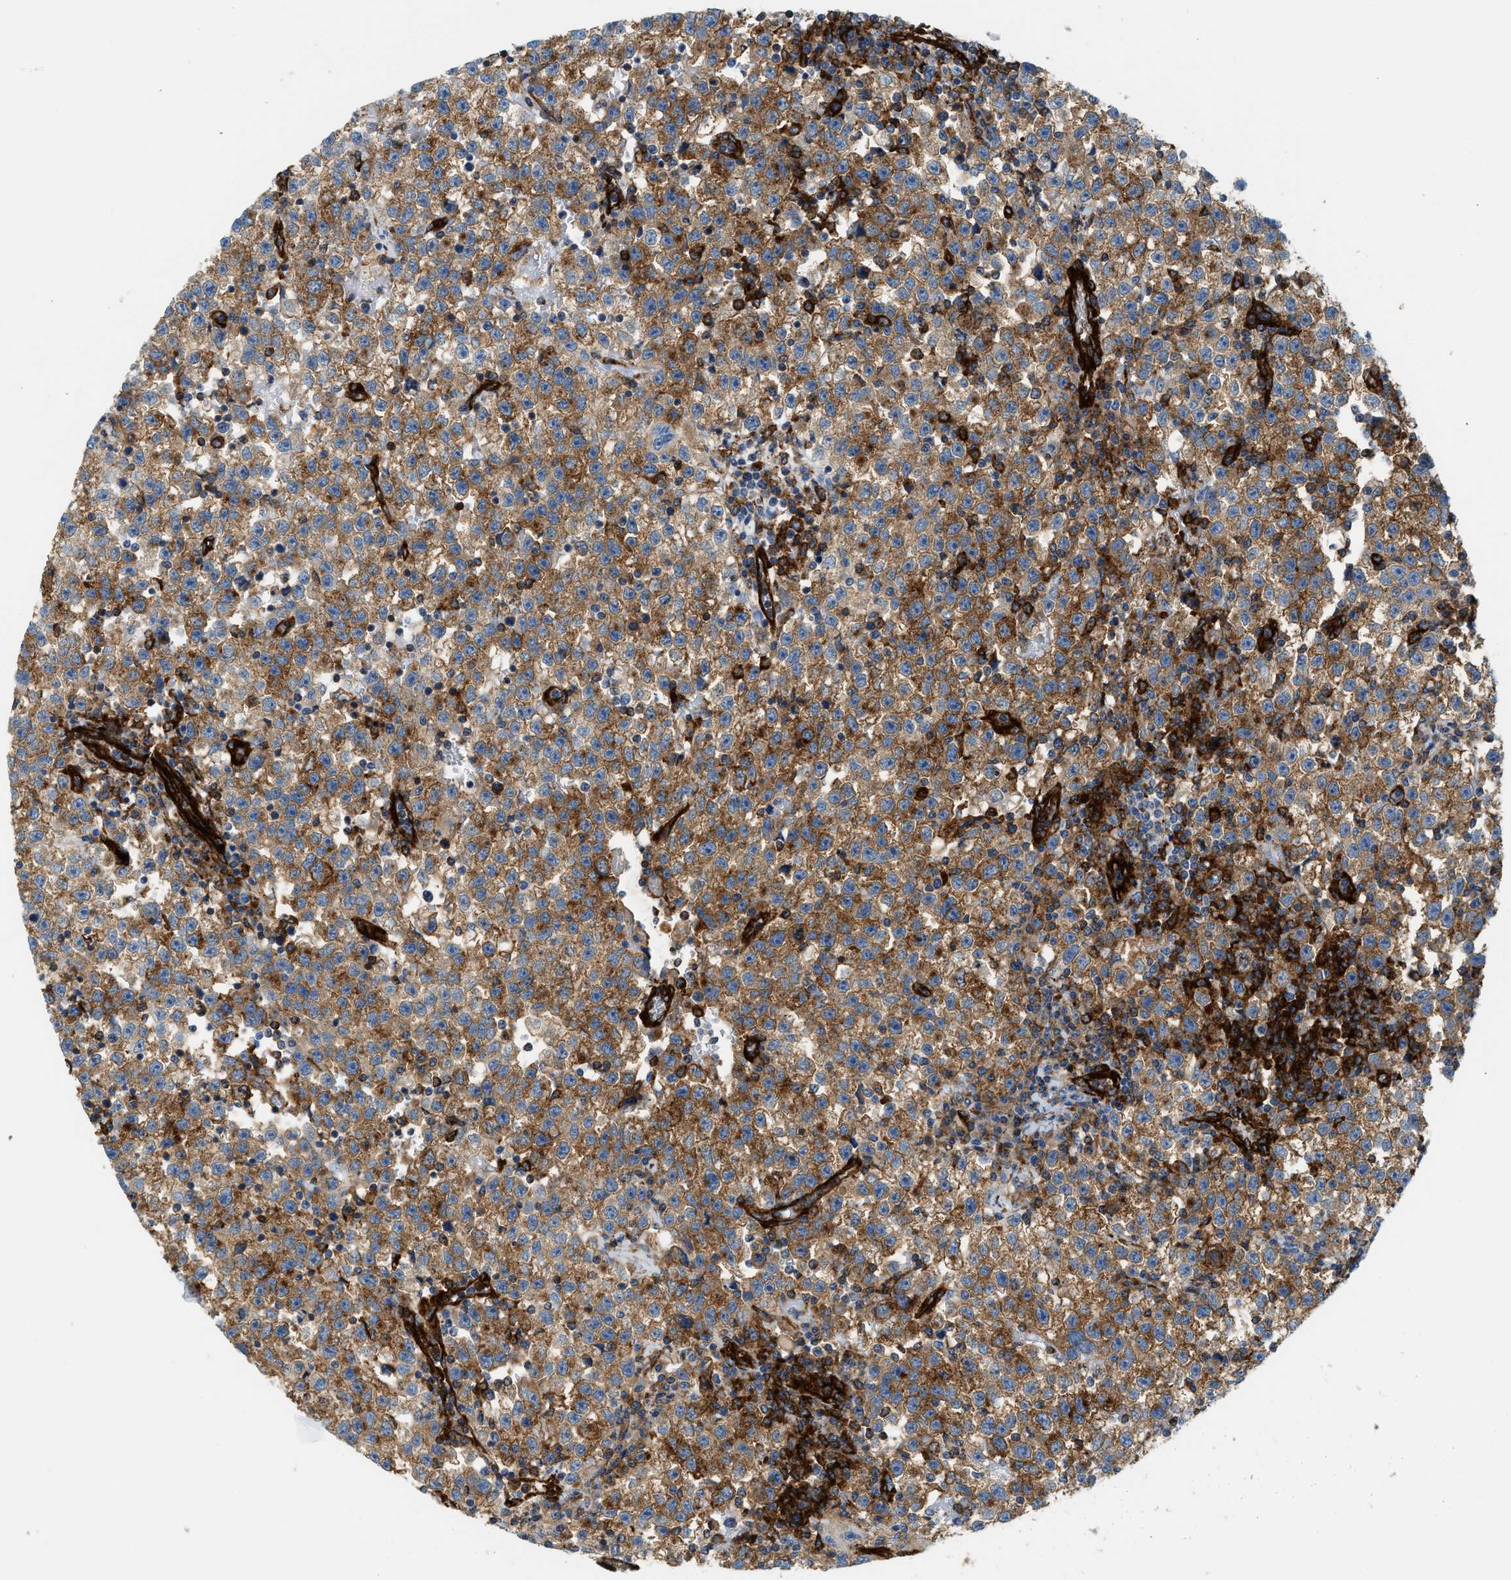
{"staining": {"intensity": "moderate", "quantity": ">75%", "location": "cytoplasmic/membranous"}, "tissue": "testis cancer", "cell_type": "Tumor cells", "image_type": "cancer", "snomed": [{"axis": "morphology", "description": "Seminoma, NOS"}, {"axis": "topography", "description": "Testis"}], "caption": "This micrograph demonstrates seminoma (testis) stained with IHC to label a protein in brown. The cytoplasmic/membranous of tumor cells show moderate positivity for the protein. Nuclei are counter-stained blue.", "gene": "HIP1", "patient": {"sex": "male", "age": 22}}